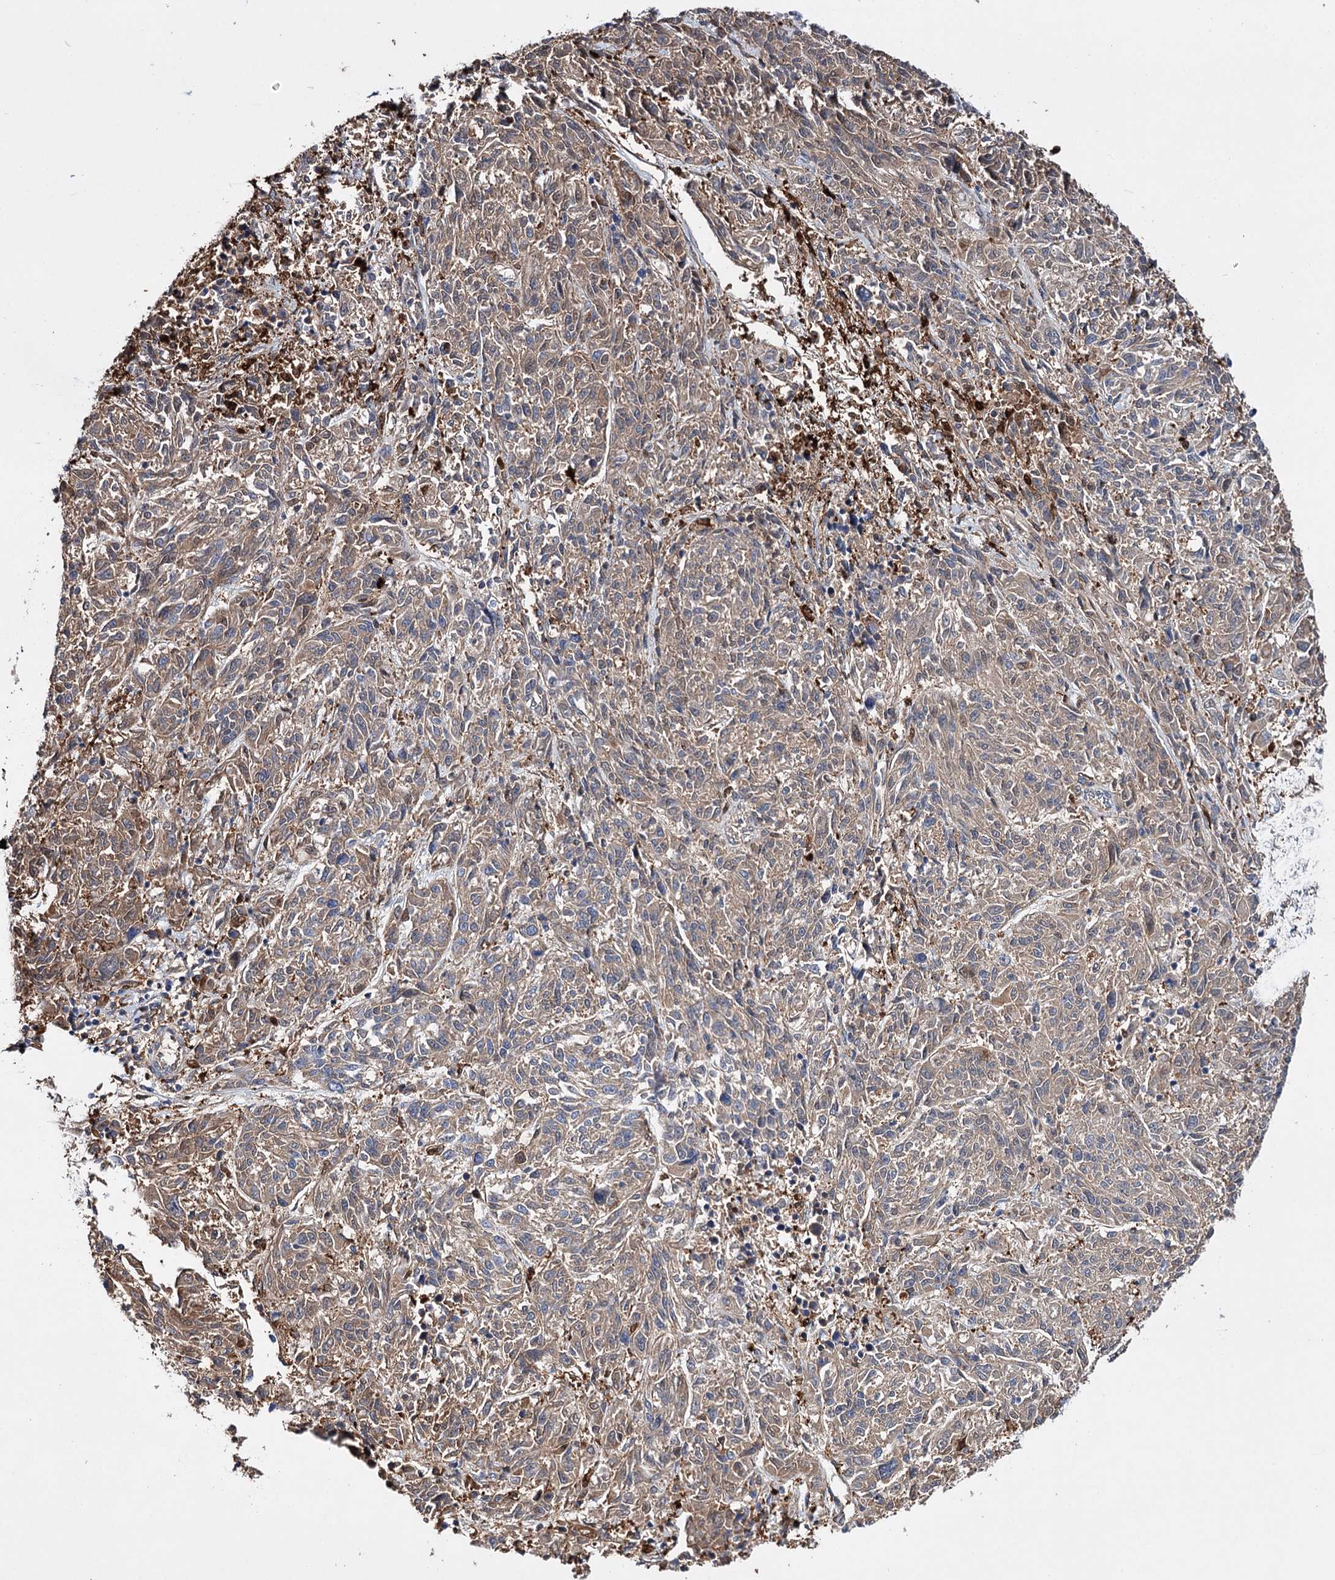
{"staining": {"intensity": "moderate", "quantity": ">75%", "location": "cytoplasmic/membranous"}, "tissue": "melanoma", "cell_type": "Tumor cells", "image_type": "cancer", "snomed": [{"axis": "morphology", "description": "Malignant melanoma, NOS"}, {"axis": "topography", "description": "Skin"}], "caption": "This is an image of immunohistochemistry staining of melanoma, which shows moderate positivity in the cytoplasmic/membranous of tumor cells.", "gene": "CFAP46", "patient": {"sex": "male", "age": 53}}